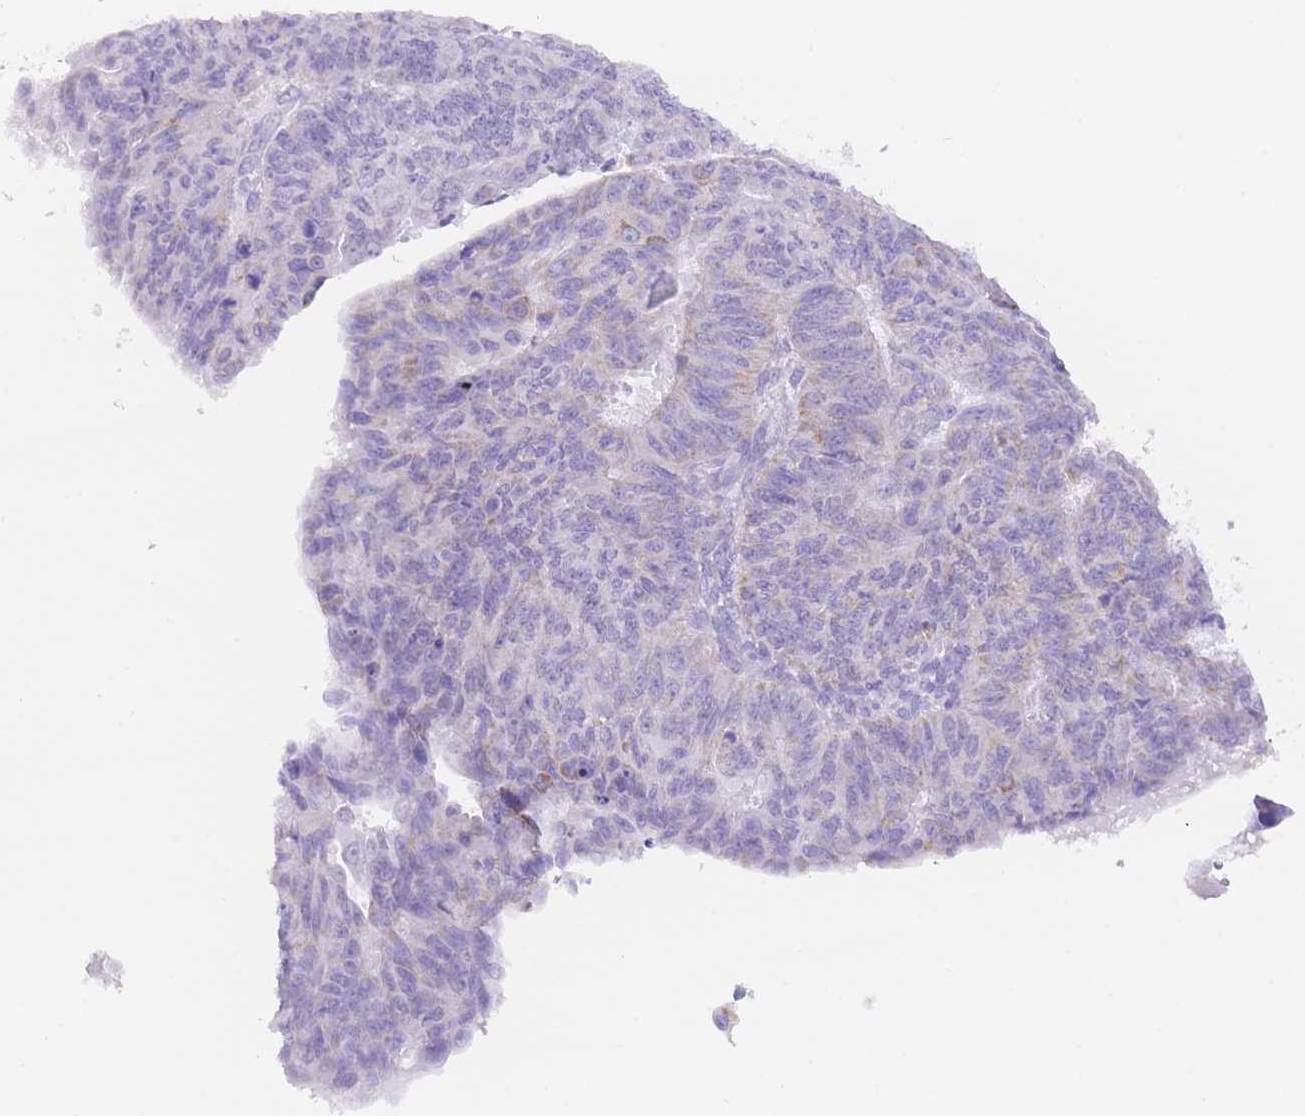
{"staining": {"intensity": "negative", "quantity": "none", "location": "none"}, "tissue": "endometrial cancer", "cell_type": "Tumor cells", "image_type": "cancer", "snomed": [{"axis": "morphology", "description": "Adenocarcinoma, NOS"}, {"axis": "topography", "description": "Endometrium"}], "caption": "The immunohistochemistry (IHC) micrograph has no significant expression in tumor cells of endometrial cancer (adenocarcinoma) tissue.", "gene": "NKD2", "patient": {"sex": "female", "age": 32}}